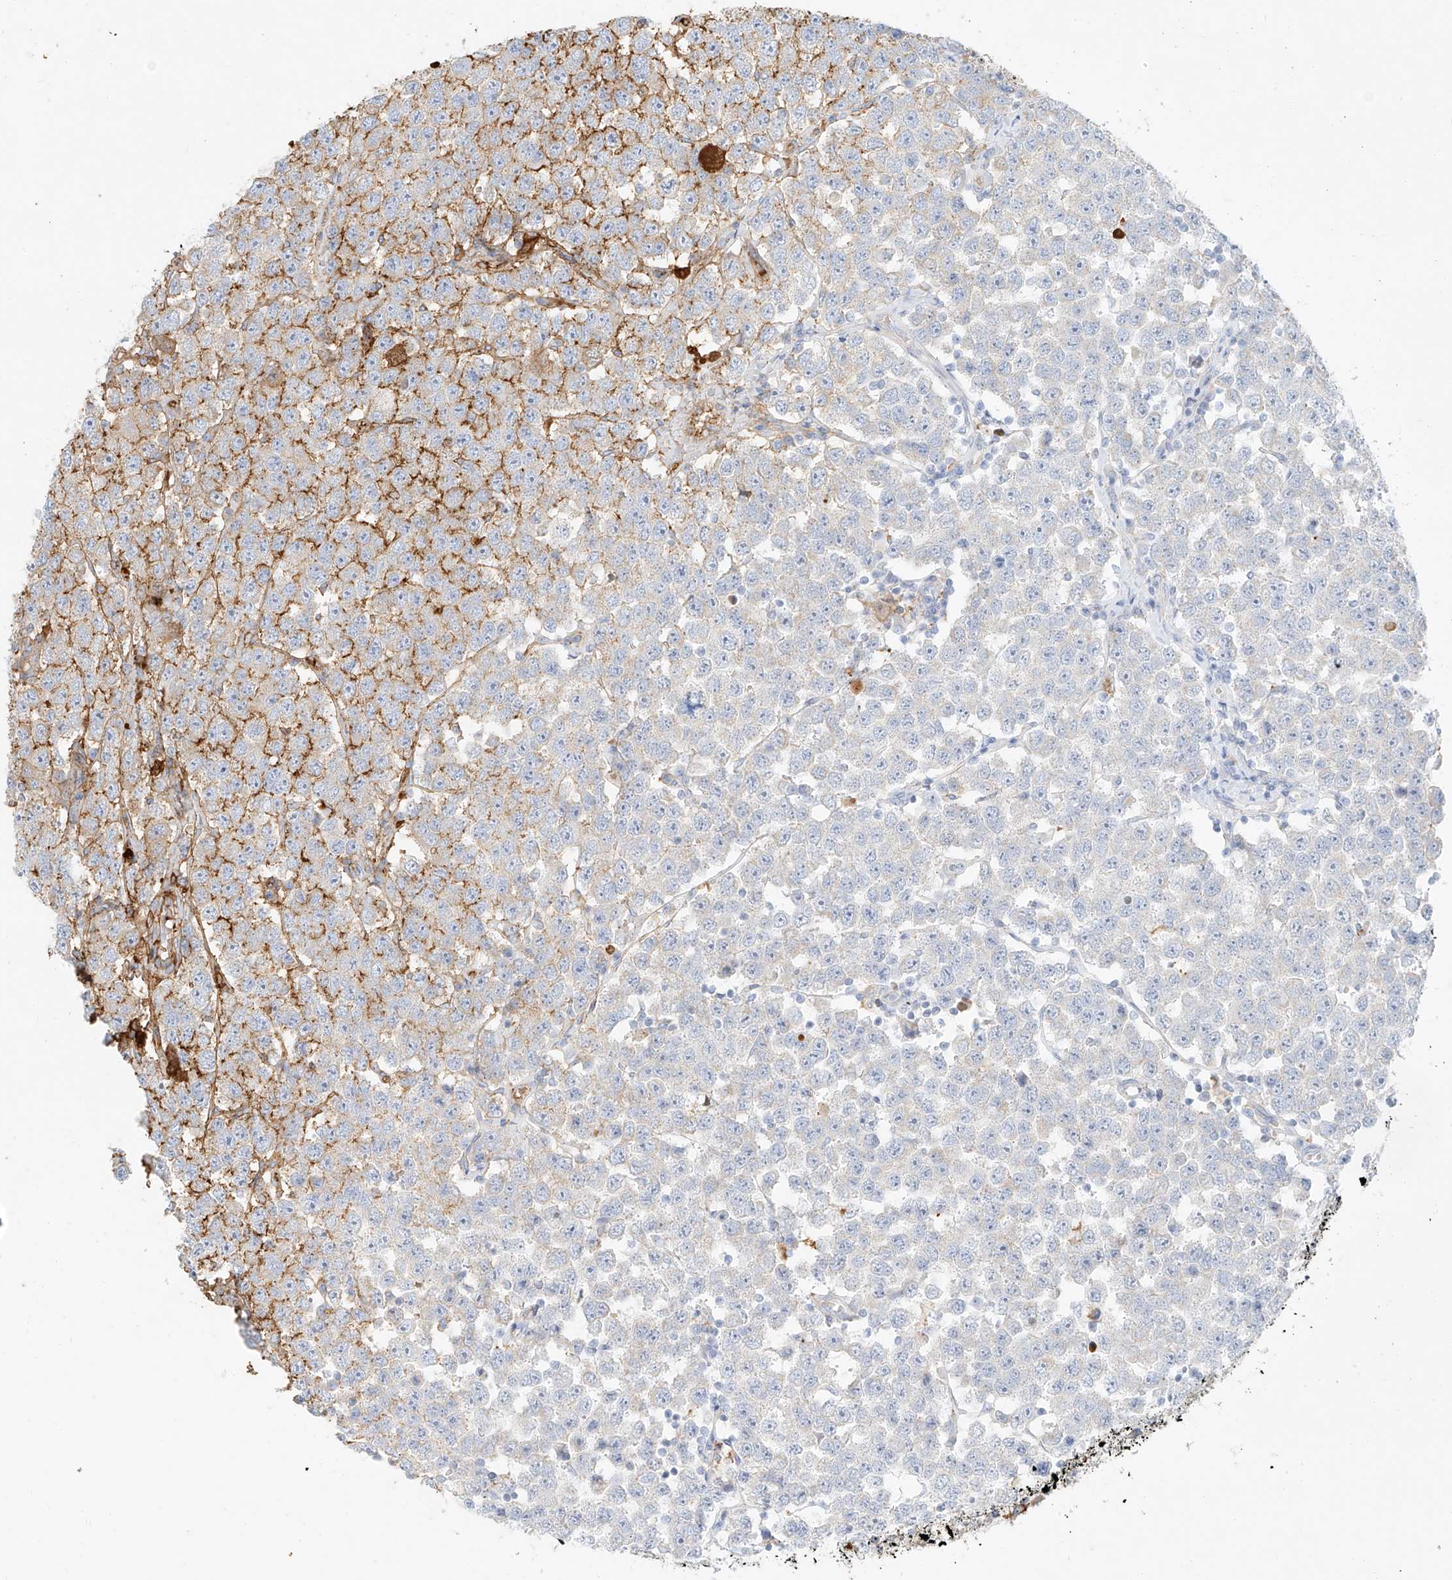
{"staining": {"intensity": "moderate", "quantity": "<25%", "location": "cytoplasmic/membranous"}, "tissue": "testis cancer", "cell_type": "Tumor cells", "image_type": "cancer", "snomed": [{"axis": "morphology", "description": "Seminoma, NOS"}, {"axis": "topography", "description": "Testis"}], "caption": "Testis cancer stained with a brown dye demonstrates moderate cytoplasmic/membranous positive staining in approximately <25% of tumor cells.", "gene": "OCSTAMP", "patient": {"sex": "male", "age": 28}}